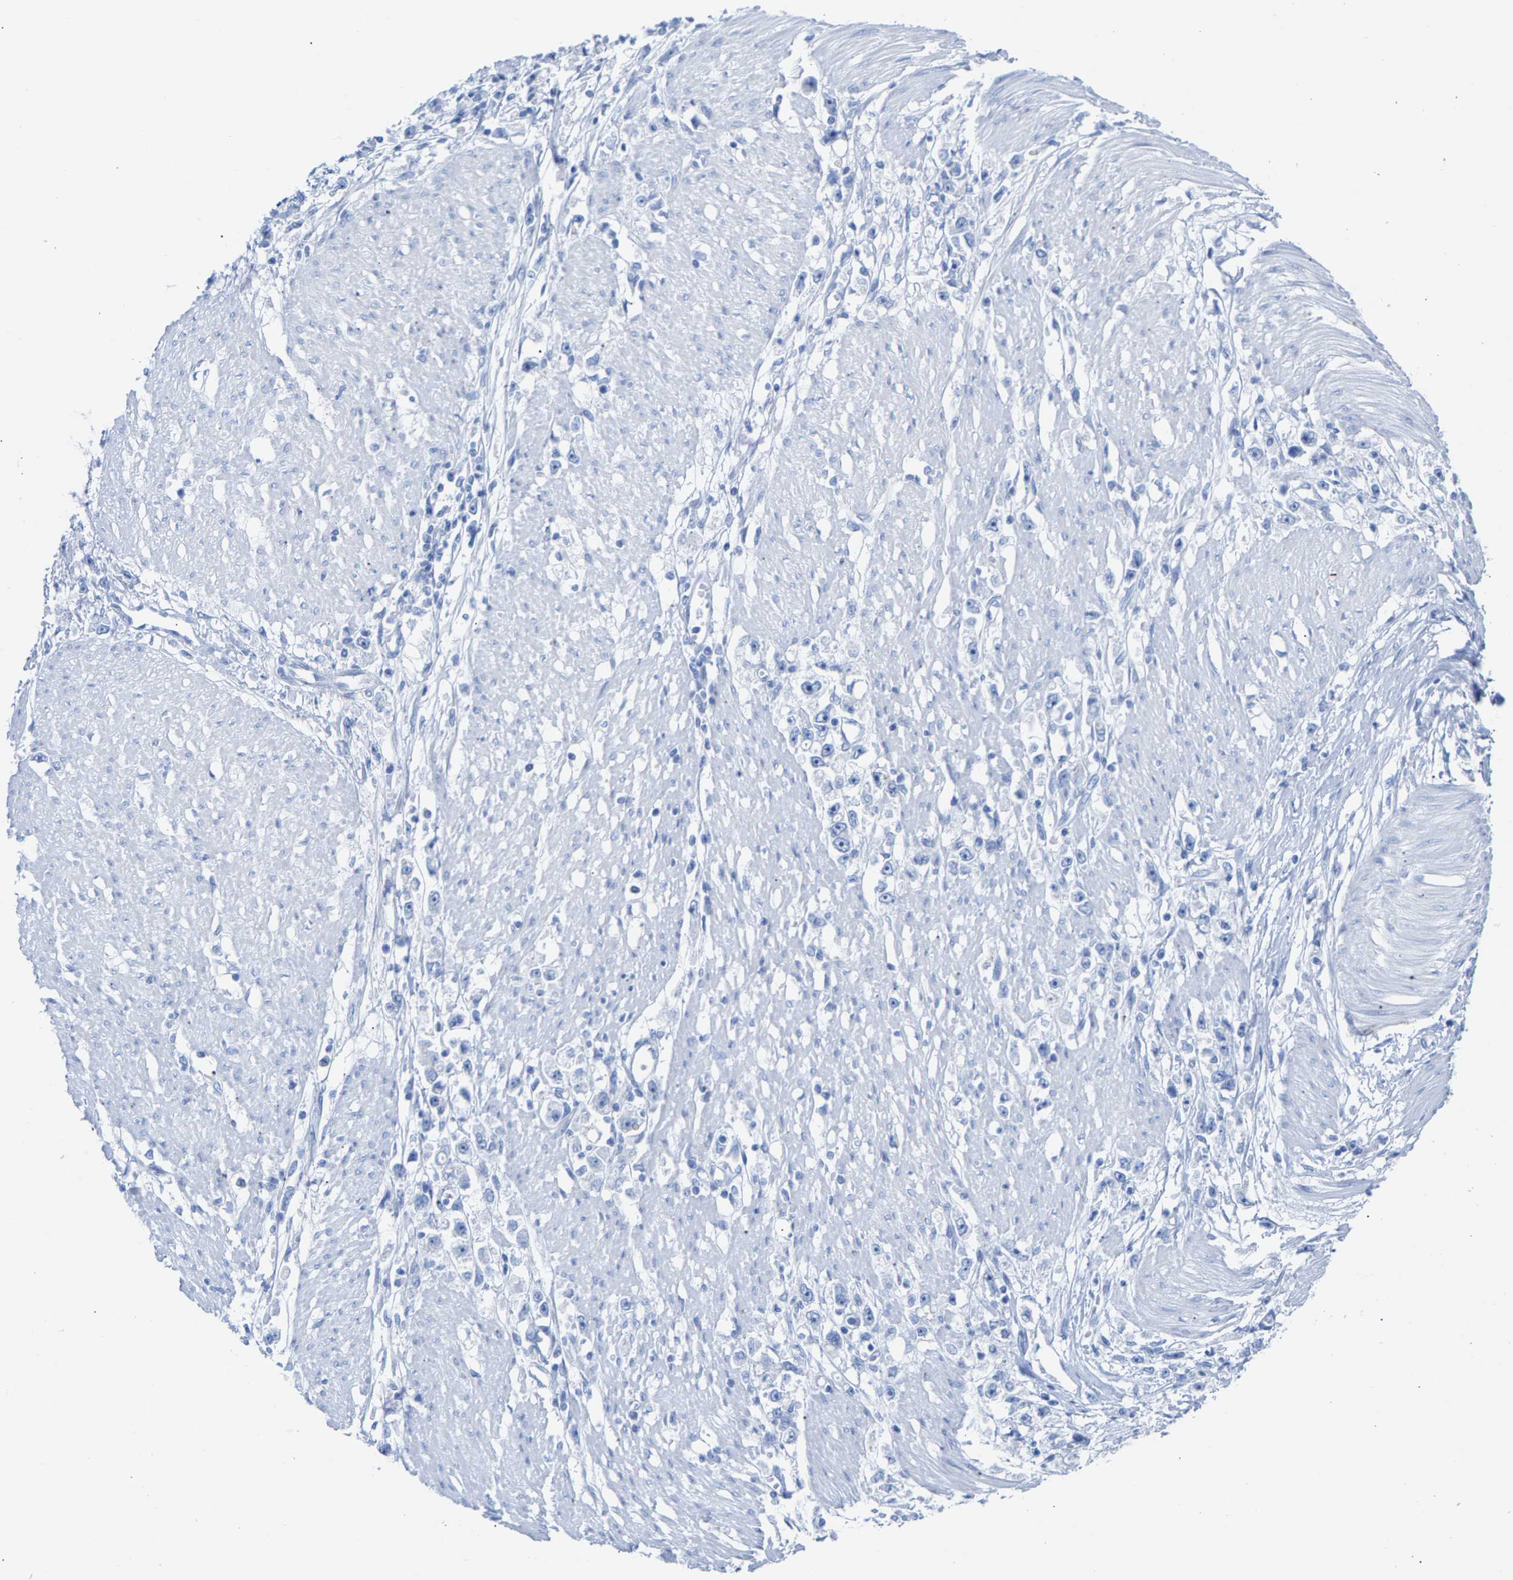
{"staining": {"intensity": "negative", "quantity": "none", "location": "none"}, "tissue": "stomach cancer", "cell_type": "Tumor cells", "image_type": "cancer", "snomed": [{"axis": "morphology", "description": "Adenocarcinoma, NOS"}, {"axis": "topography", "description": "Stomach"}], "caption": "Stomach cancer was stained to show a protein in brown. There is no significant expression in tumor cells.", "gene": "CPA1", "patient": {"sex": "female", "age": 59}}